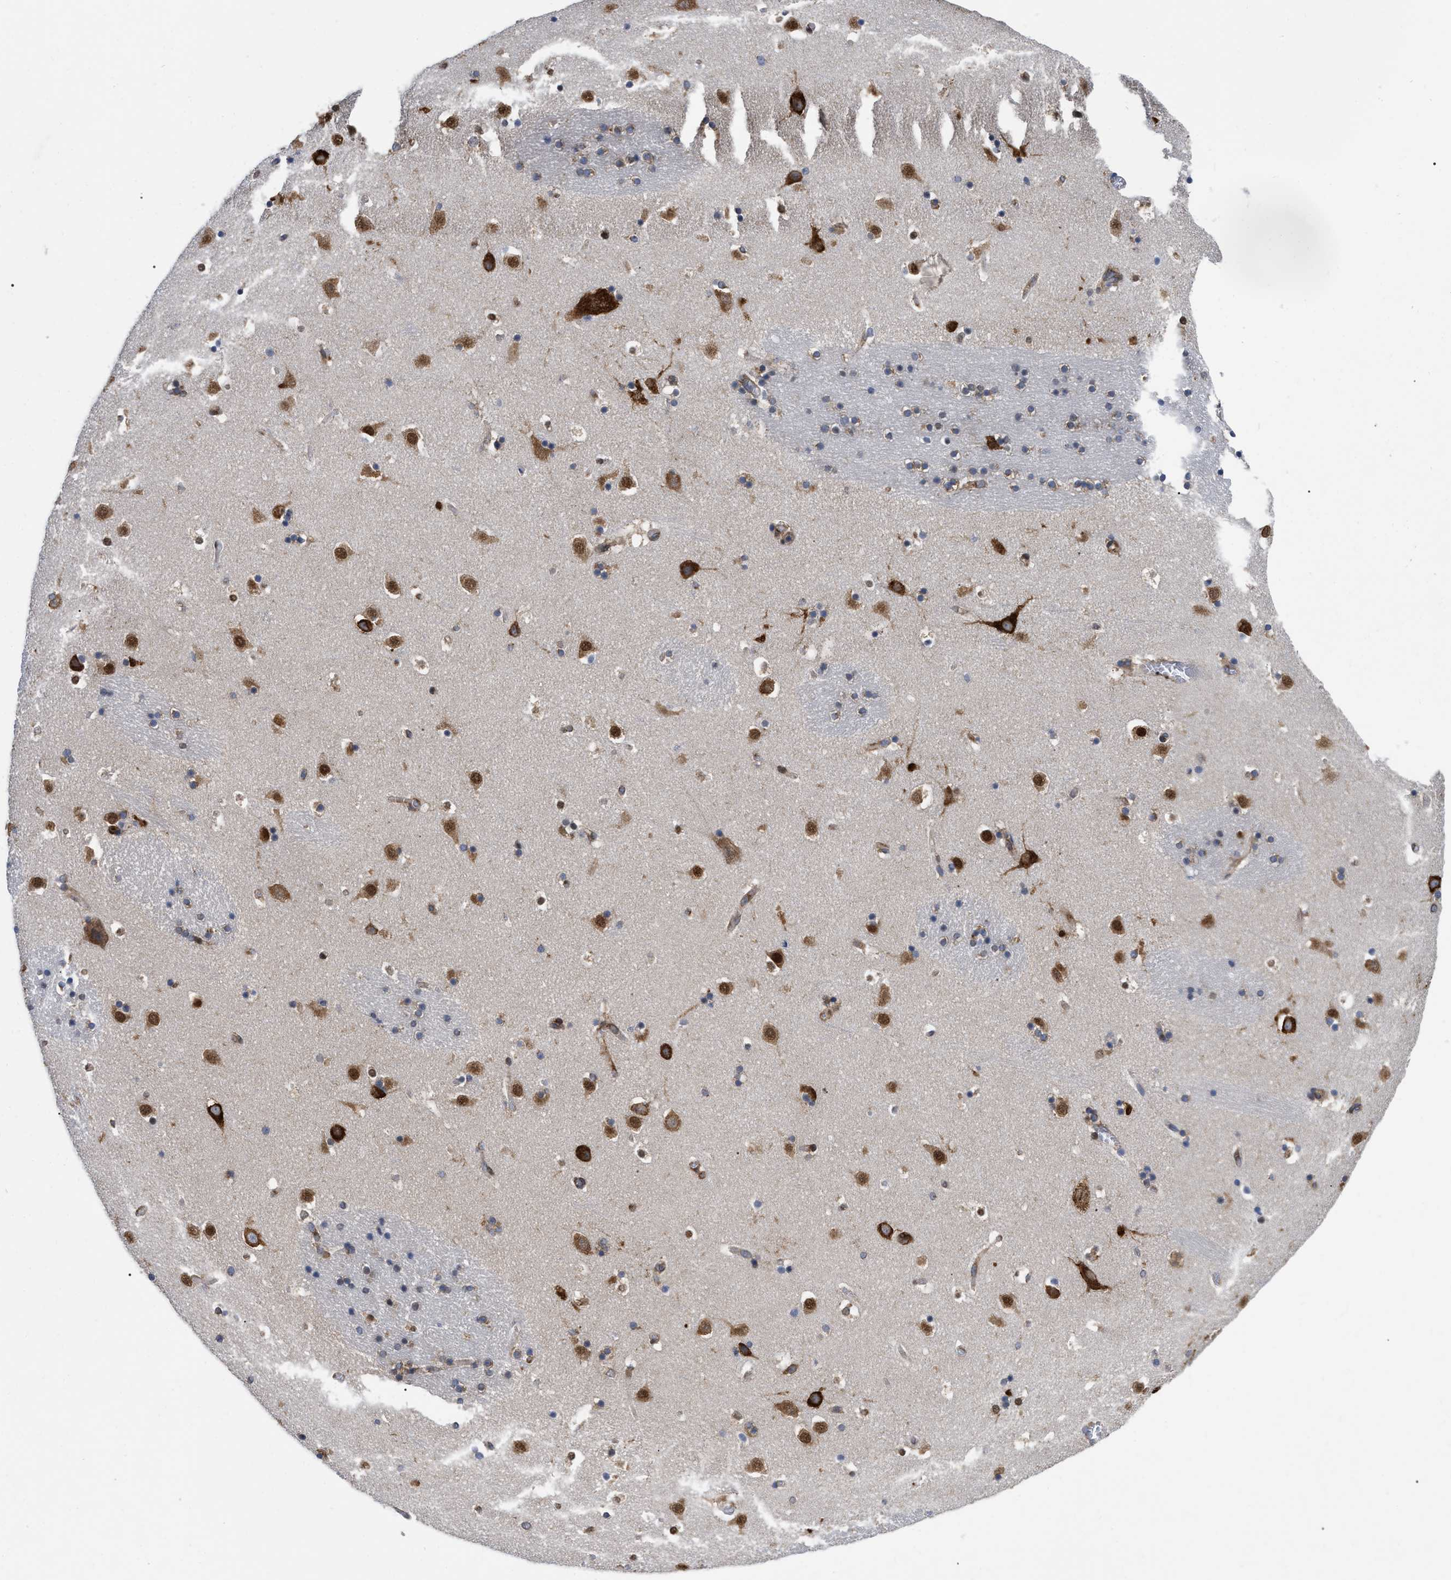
{"staining": {"intensity": "strong", "quantity": "25%-75%", "location": "cytoplasmic/membranous,nuclear"}, "tissue": "caudate", "cell_type": "Glial cells", "image_type": "normal", "snomed": [{"axis": "morphology", "description": "Normal tissue, NOS"}, {"axis": "topography", "description": "Lateral ventricle wall"}], "caption": "IHC of unremarkable human caudate exhibits high levels of strong cytoplasmic/membranous,nuclear positivity in about 25%-75% of glial cells.", "gene": "FAM120A", "patient": {"sex": "male", "age": 45}}